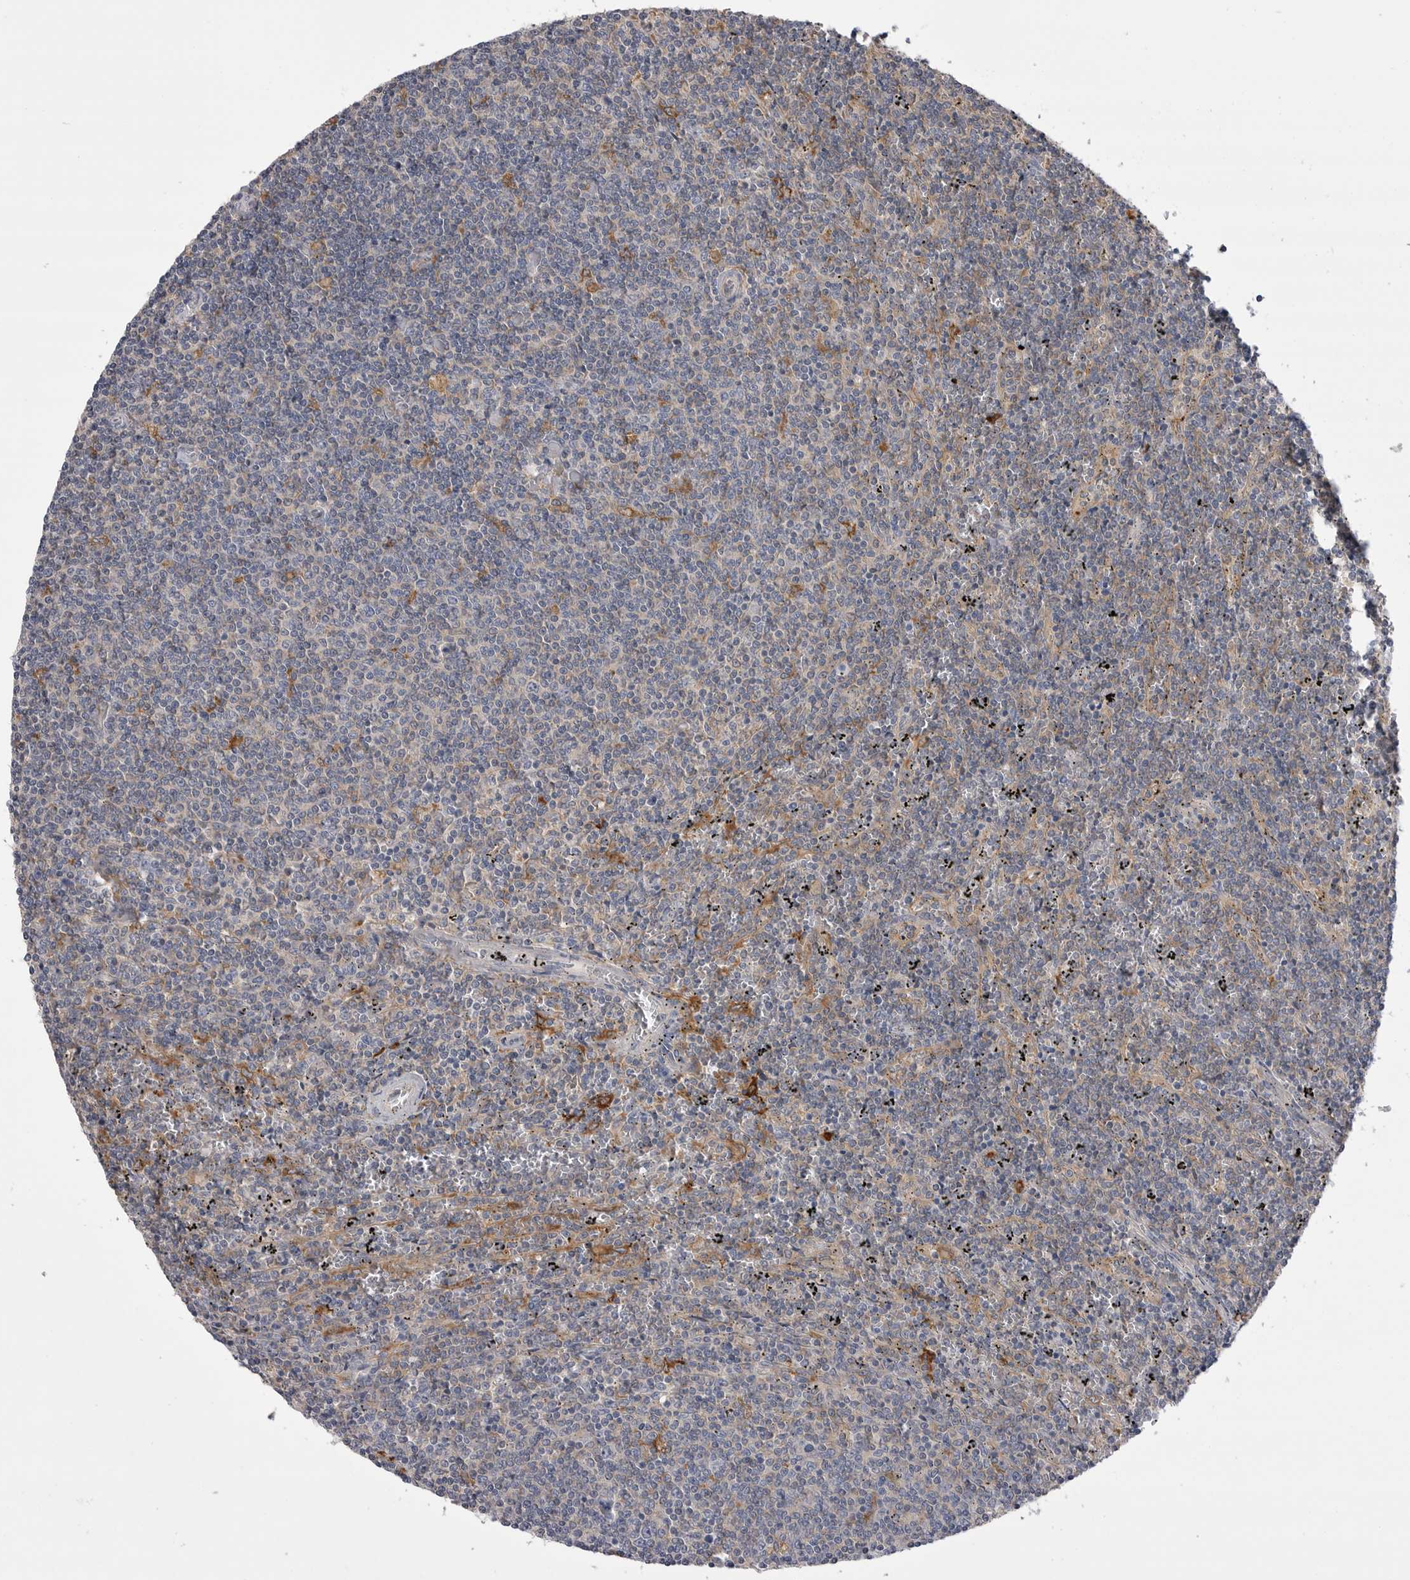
{"staining": {"intensity": "negative", "quantity": "none", "location": "none"}, "tissue": "lymphoma", "cell_type": "Tumor cells", "image_type": "cancer", "snomed": [{"axis": "morphology", "description": "Malignant lymphoma, non-Hodgkin's type, Low grade"}, {"axis": "topography", "description": "Spleen"}], "caption": "This is an IHC histopathology image of human low-grade malignant lymphoma, non-Hodgkin's type. There is no staining in tumor cells.", "gene": "VAC14", "patient": {"sex": "female", "age": 50}}